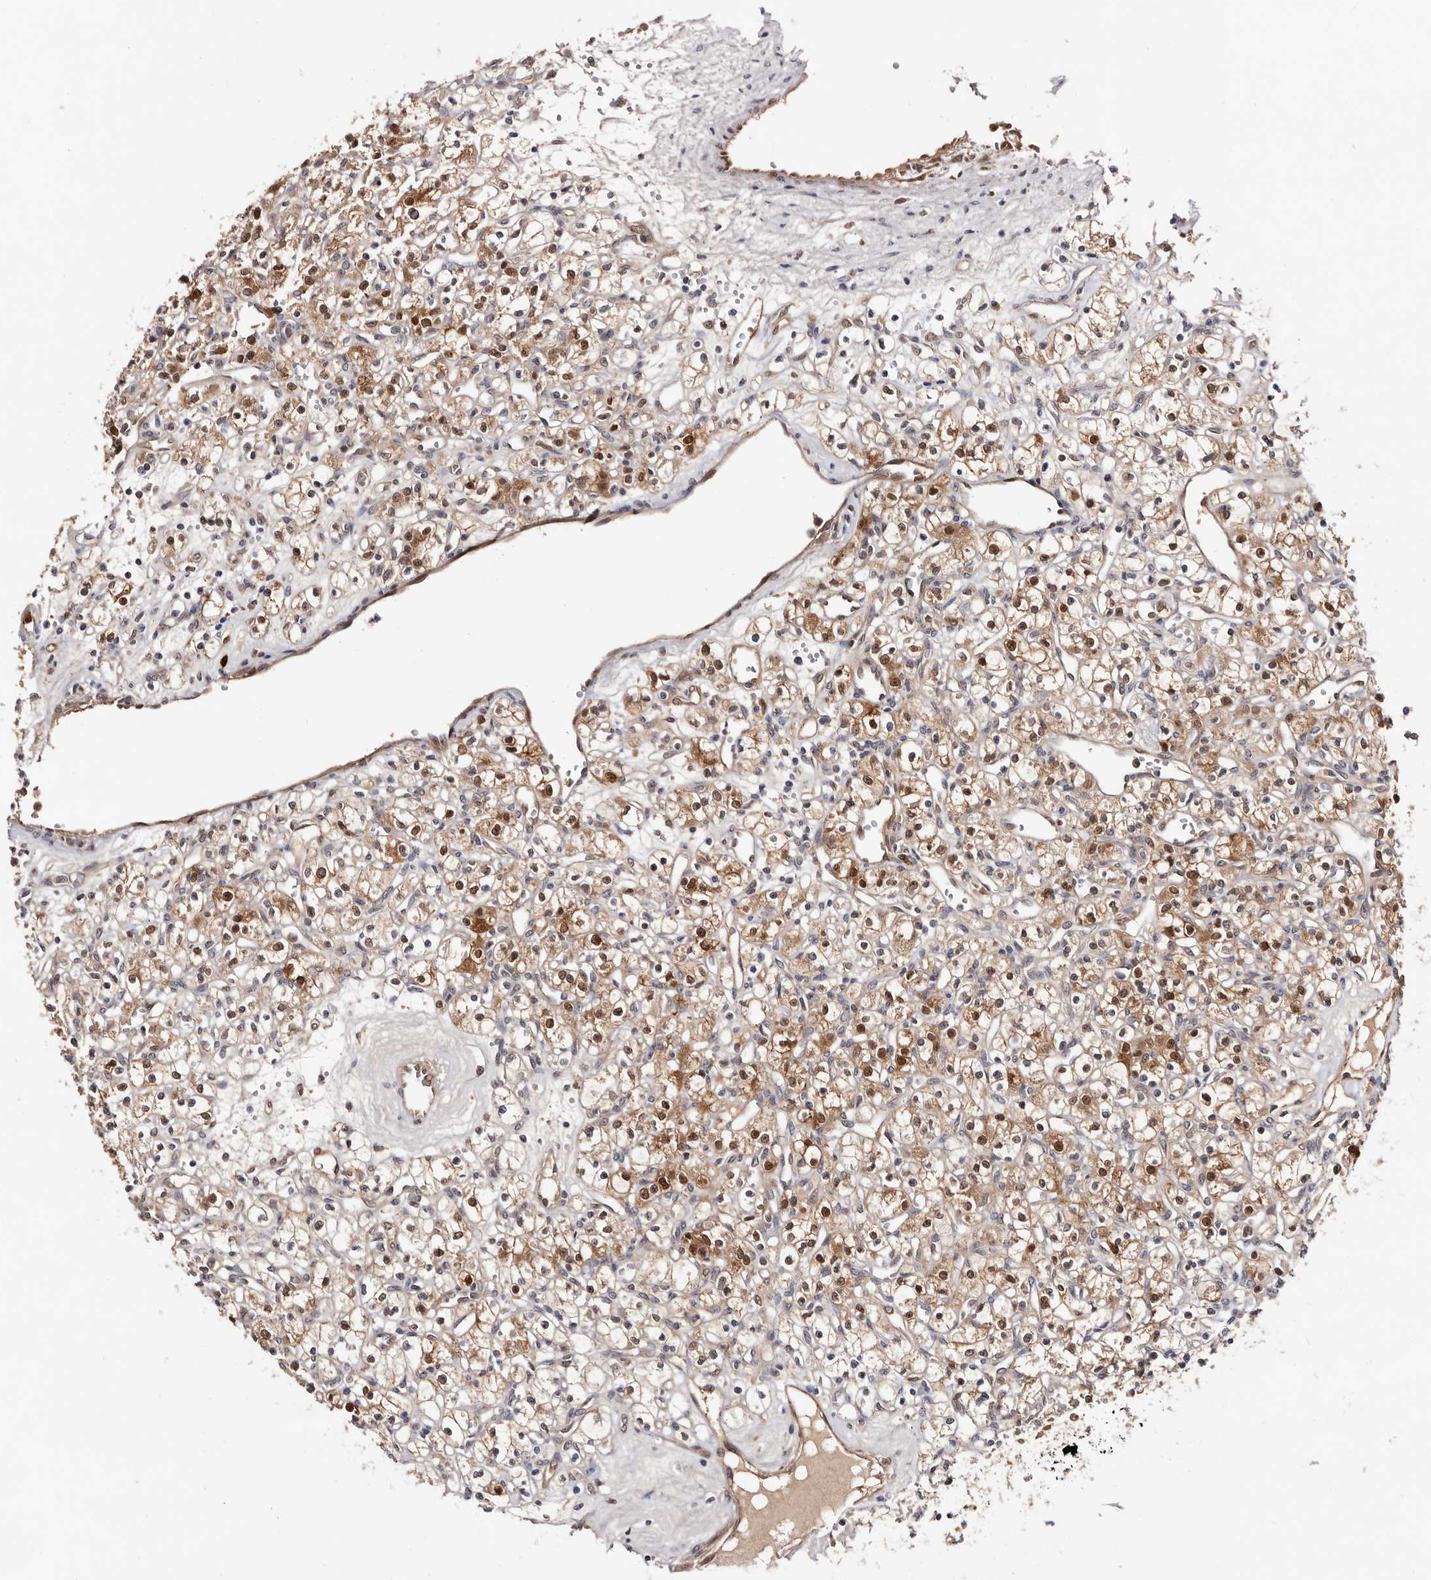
{"staining": {"intensity": "moderate", "quantity": ">75%", "location": "cytoplasmic/membranous,nuclear"}, "tissue": "renal cancer", "cell_type": "Tumor cells", "image_type": "cancer", "snomed": [{"axis": "morphology", "description": "Adenocarcinoma, NOS"}, {"axis": "topography", "description": "Kidney"}], "caption": "Immunohistochemistry (DAB) staining of human renal adenocarcinoma displays moderate cytoplasmic/membranous and nuclear protein staining in about >75% of tumor cells.", "gene": "TP53I3", "patient": {"sex": "female", "age": 59}}